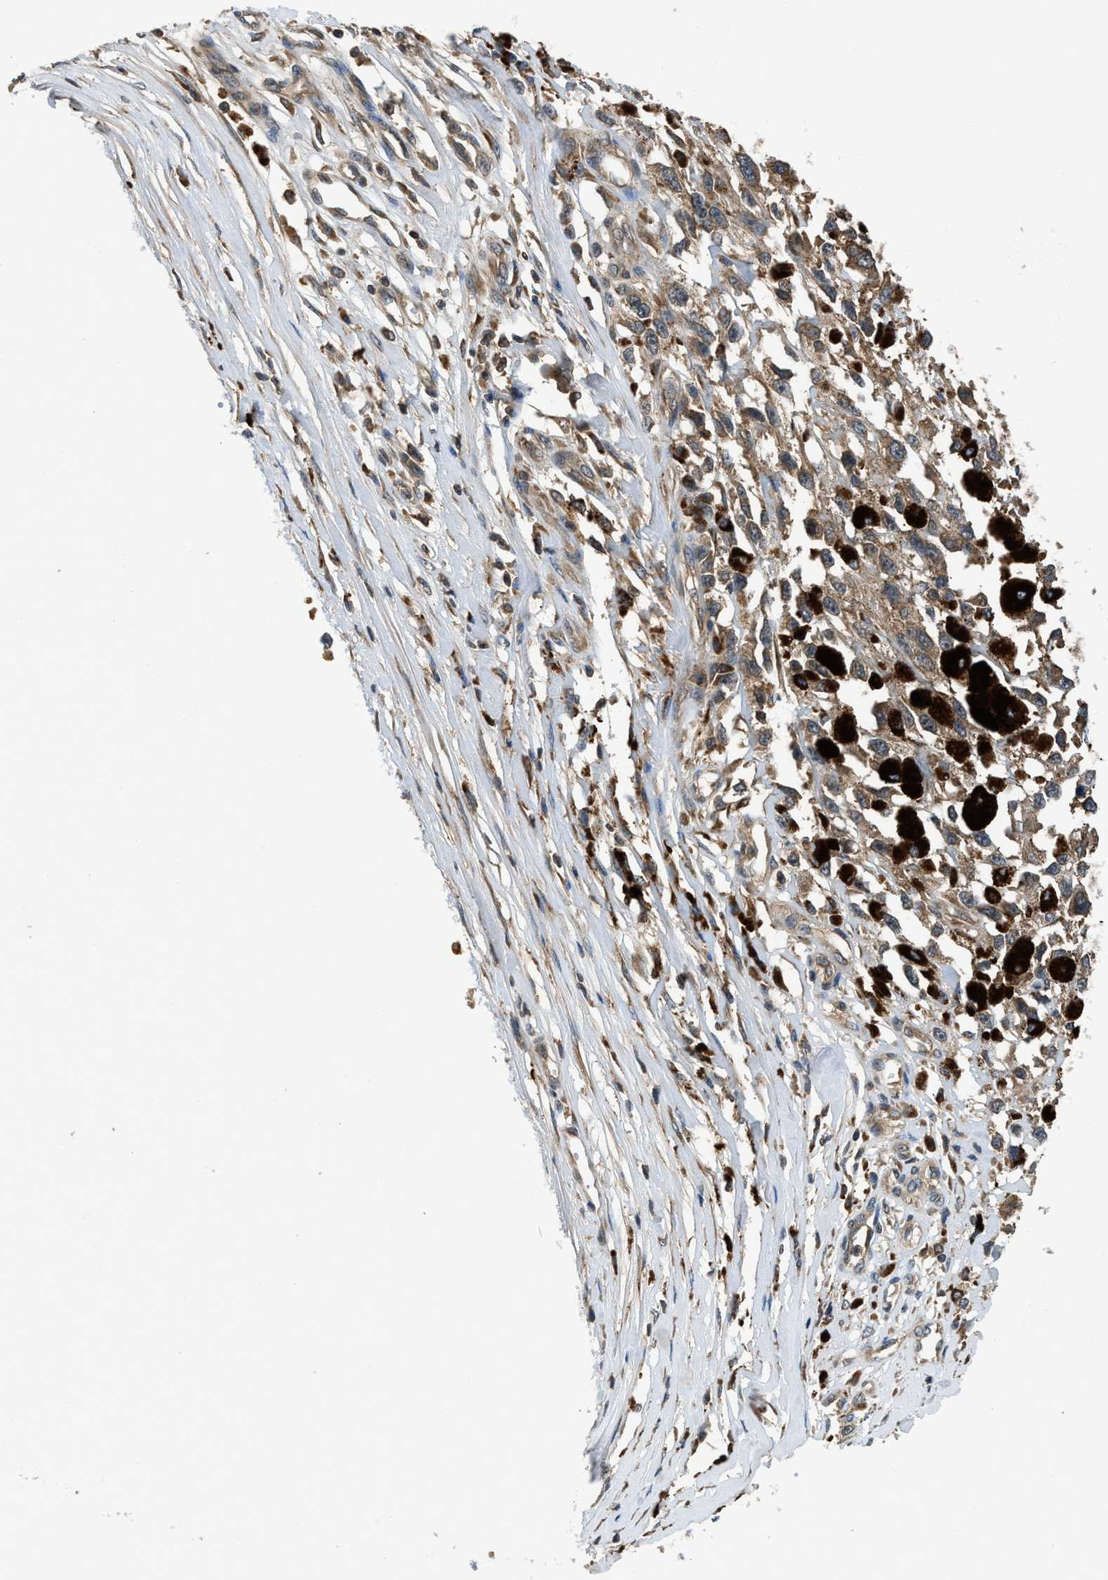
{"staining": {"intensity": "moderate", "quantity": ">75%", "location": "cytoplasmic/membranous"}, "tissue": "melanoma", "cell_type": "Tumor cells", "image_type": "cancer", "snomed": [{"axis": "morphology", "description": "Malignant melanoma, Metastatic site"}, {"axis": "topography", "description": "Lymph node"}], "caption": "Tumor cells exhibit medium levels of moderate cytoplasmic/membranous positivity in approximately >75% of cells in melanoma.", "gene": "PAFAH2", "patient": {"sex": "male", "age": 59}}